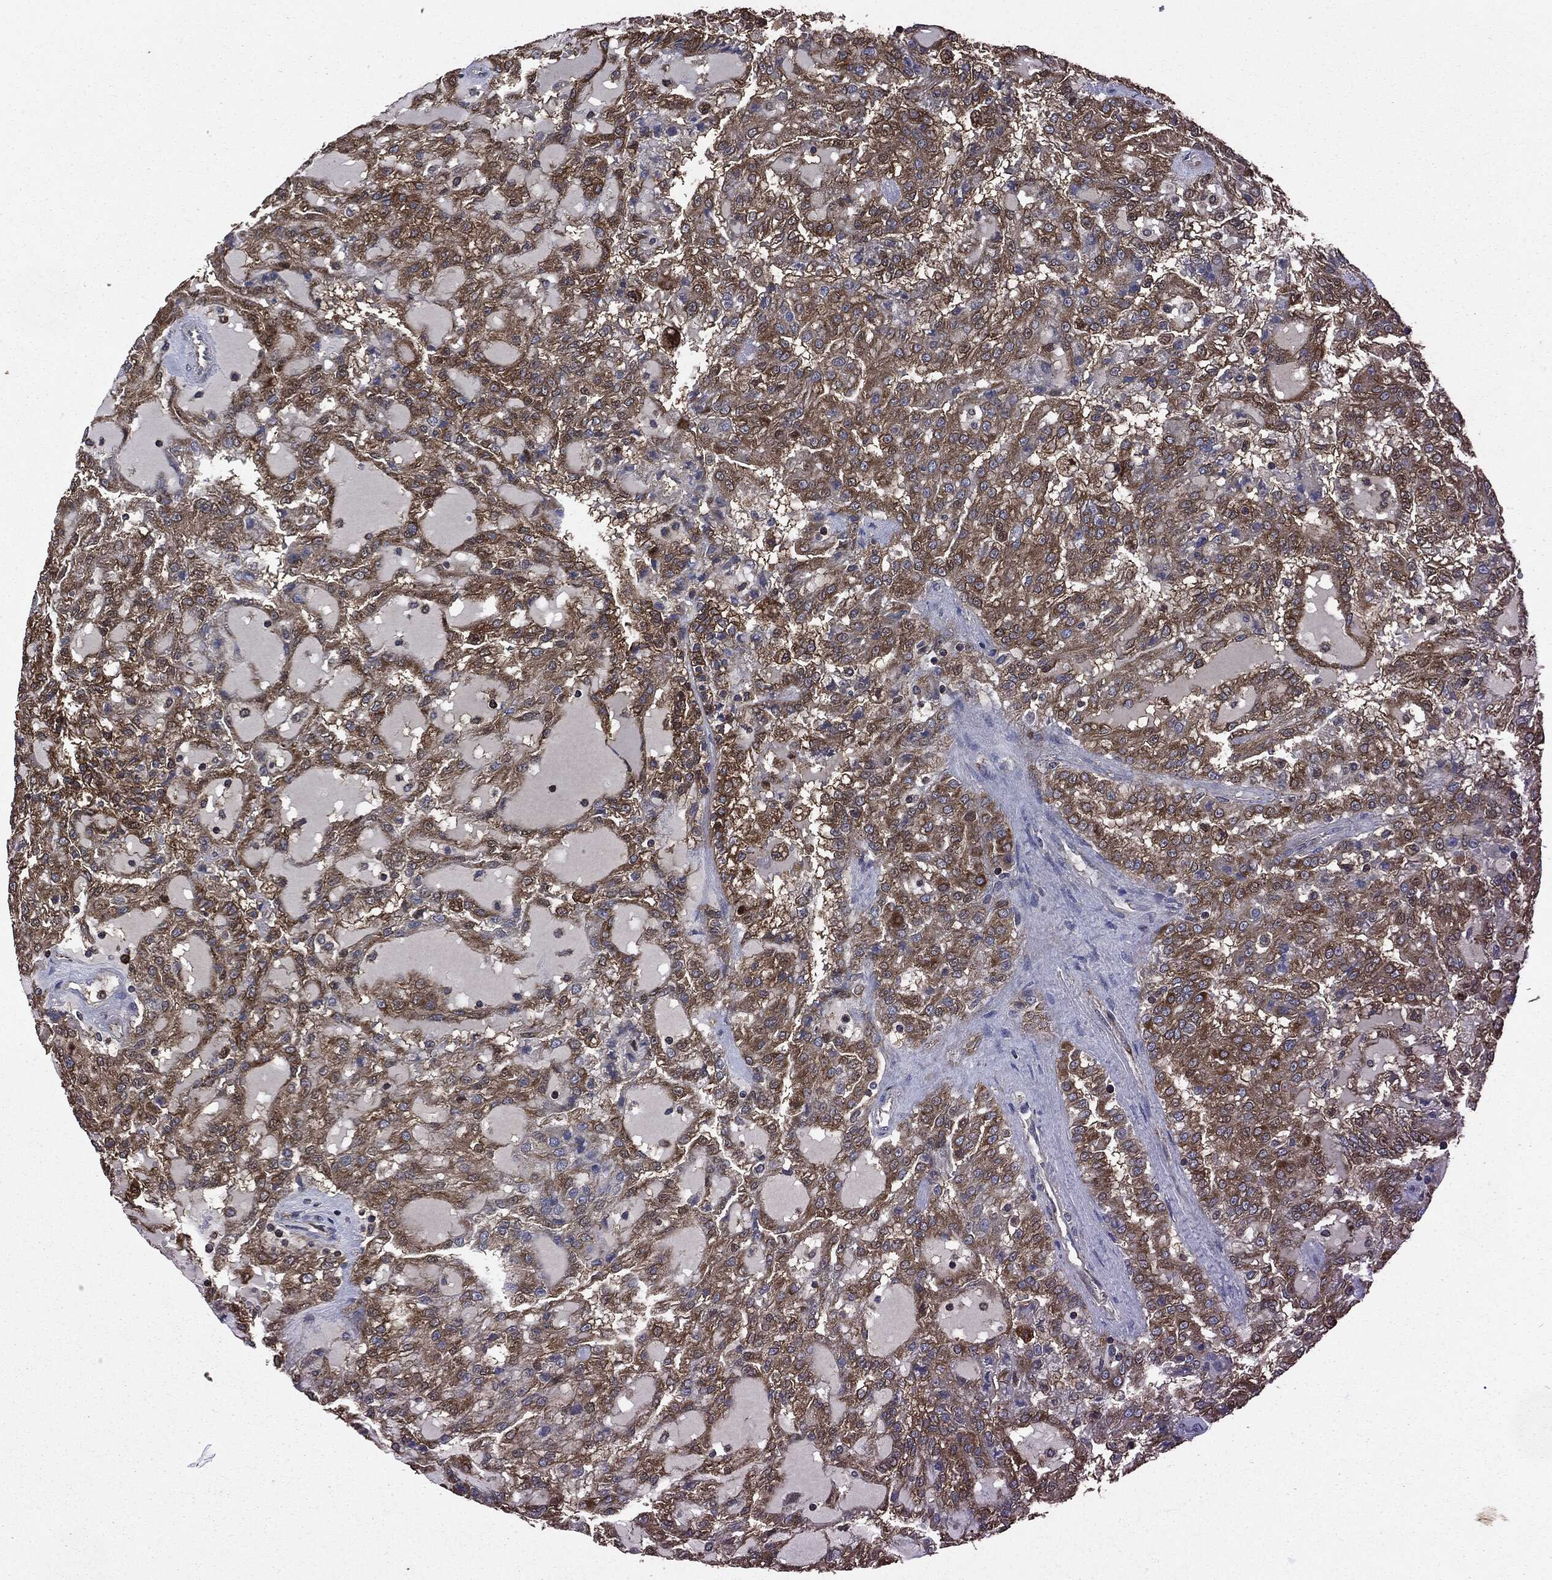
{"staining": {"intensity": "moderate", "quantity": "25%-75%", "location": "cytoplasmic/membranous"}, "tissue": "renal cancer", "cell_type": "Tumor cells", "image_type": "cancer", "snomed": [{"axis": "morphology", "description": "Adenocarcinoma, NOS"}, {"axis": "topography", "description": "Kidney"}], "caption": "Brown immunohistochemical staining in renal cancer (adenocarcinoma) demonstrates moderate cytoplasmic/membranous expression in about 25%-75% of tumor cells.", "gene": "MAPK6", "patient": {"sex": "male", "age": 63}}